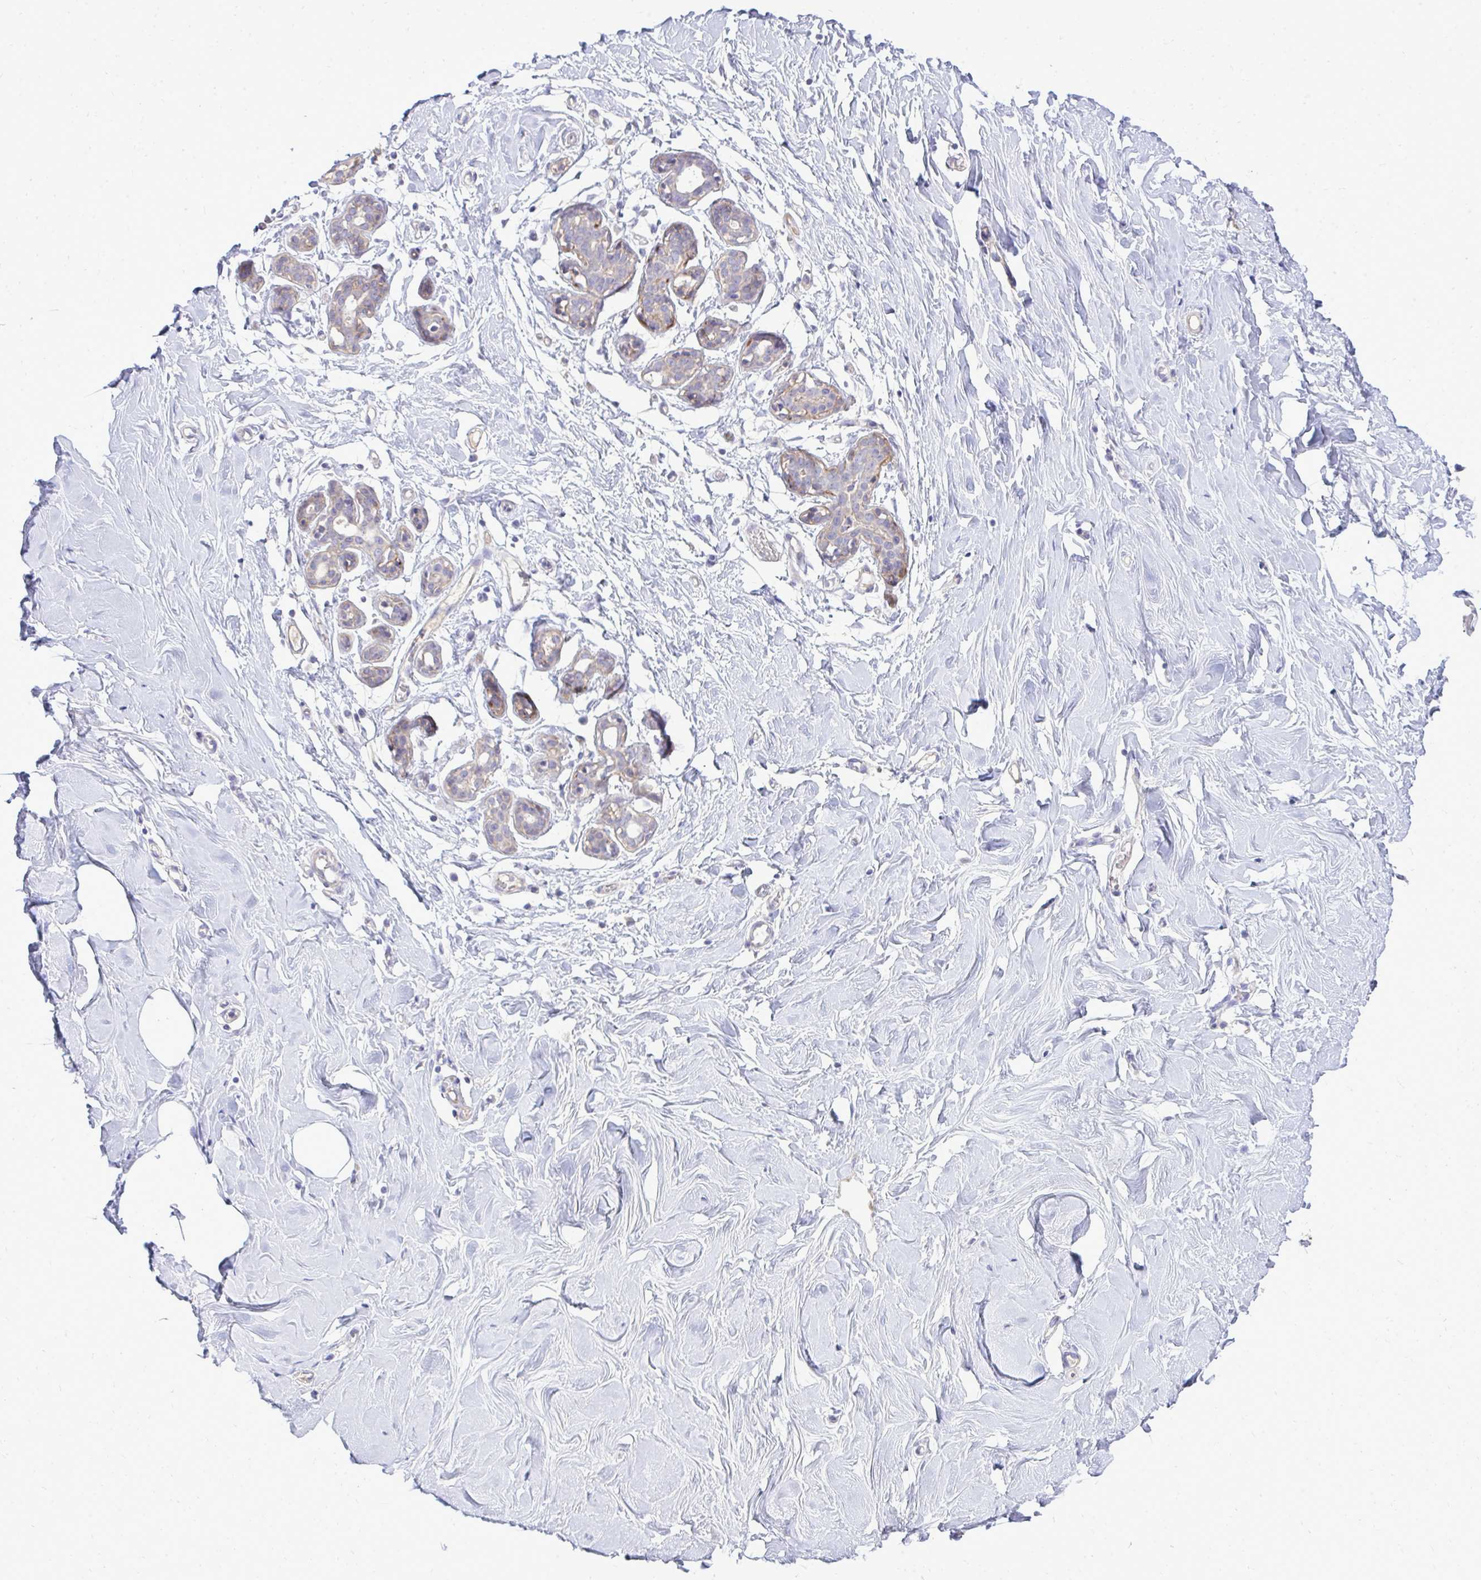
{"staining": {"intensity": "negative", "quantity": "none", "location": "none"}, "tissue": "breast", "cell_type": "Adipocytes", "image_type": "normal", "snomed": [{"axis": "morphology", "description": "Normal tissue, NOS"}, {"axis": "topography", "description": "Breast"}], "caption": "High power microscopy photomicrograph of an IHC micrograph of unremarkable breast, revealing no significant expression in adipocytes.", "gene": "TP53I11", "patient": {"sex": "female", "age": 27}}